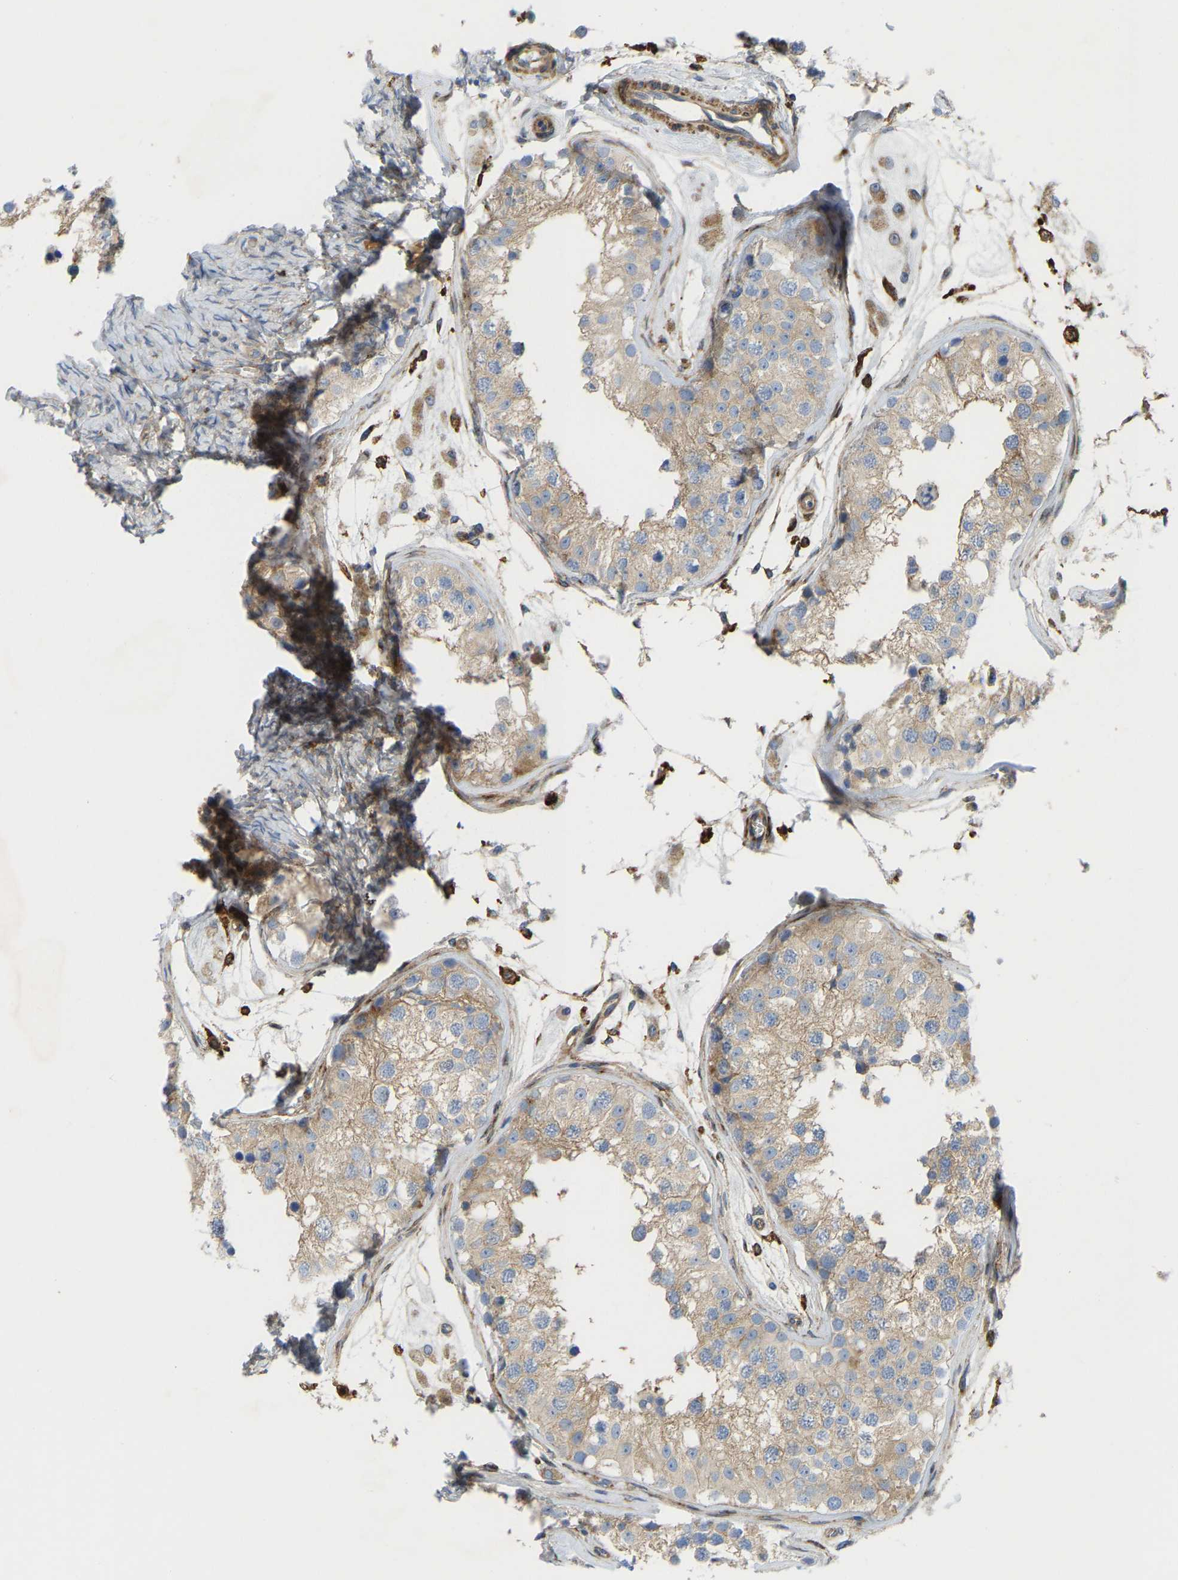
{"staining": {"intensity": "weak", "quantity": "25%-75%", "location": "cytoplasmic/membranous"}, "tissue": "testis", "cell_type": "Cells in seminiferous ducts", "image_type": "normal", "snomed": [{"axis": "morphology", "description": "Normal tissue, NOS"}, {"axis": "morphology", "description": "Adenocarcinoma, metastatic, NOS"}, {"axis": "topography", "description": "Testis"}], "caption": "An immunohistochemistry micrograph of benign tissue is shown. Protein staining in brown labels weak cytoplasmic/membranous positivity in testis within cells in seminiferous ducts. The staining is performed using DAB brown chromogen to label protein expression. The nuclei are counter-stained blue using hematoxylin.", "gene": "PICALM", "patient": {"sex": "male", "age": 26}}